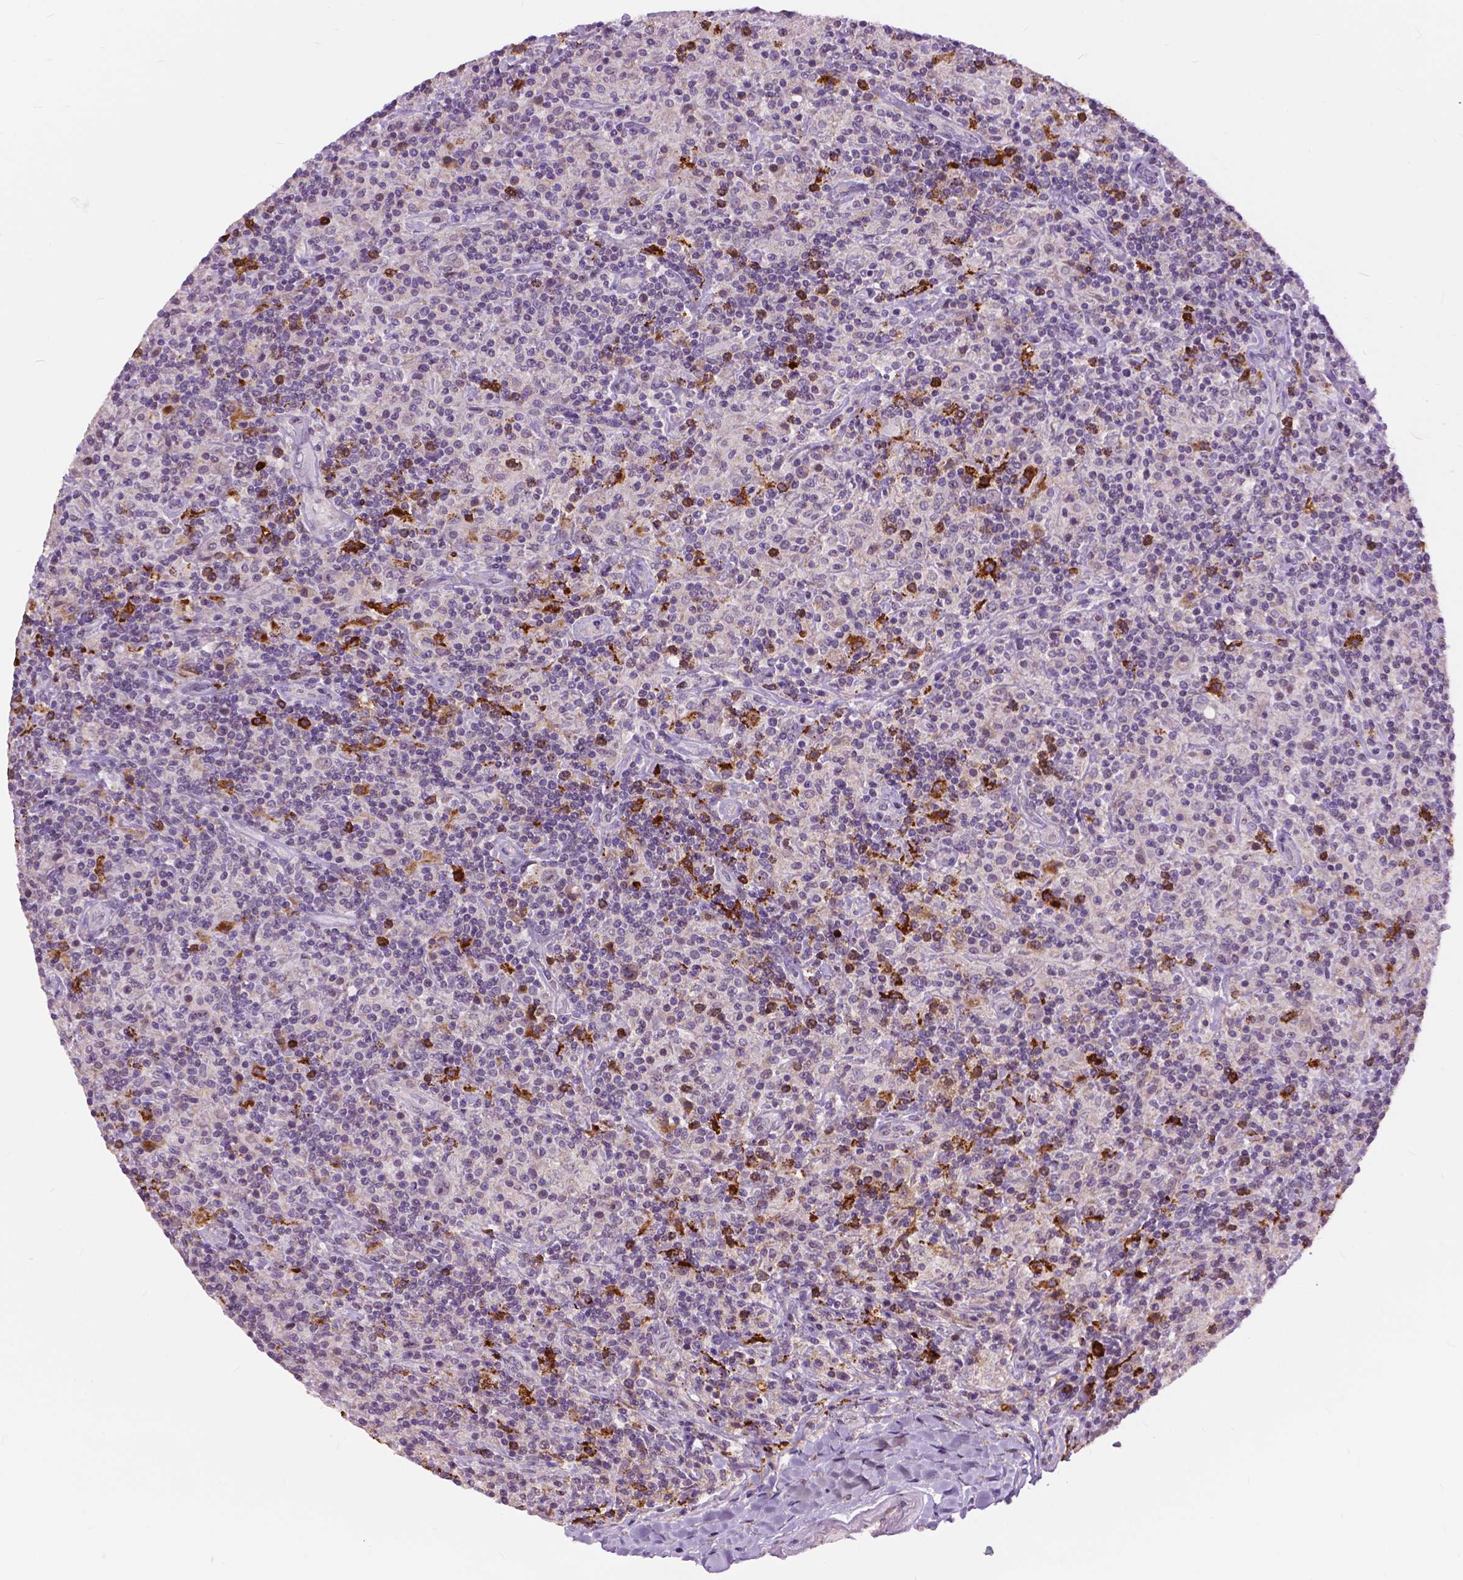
{"staining": {"intensity": "negative", "quantity": "none", "location": "none"}, "tissue": "lymphoma", "cell_type": "Tumor cells", "image_type": "cancer", "snomed": [{"axis": "morphology", "description": "Hodgkin's disease, NOS"}, {"axis": "topography", "description": "Lymph node"}], "caption": "Human lymphoma stained for a protein using immunohistochemistry reveals no positivity in tumor cells.", "gene": "TTC9B", "patient": {"sex": "male", "age": 70}}